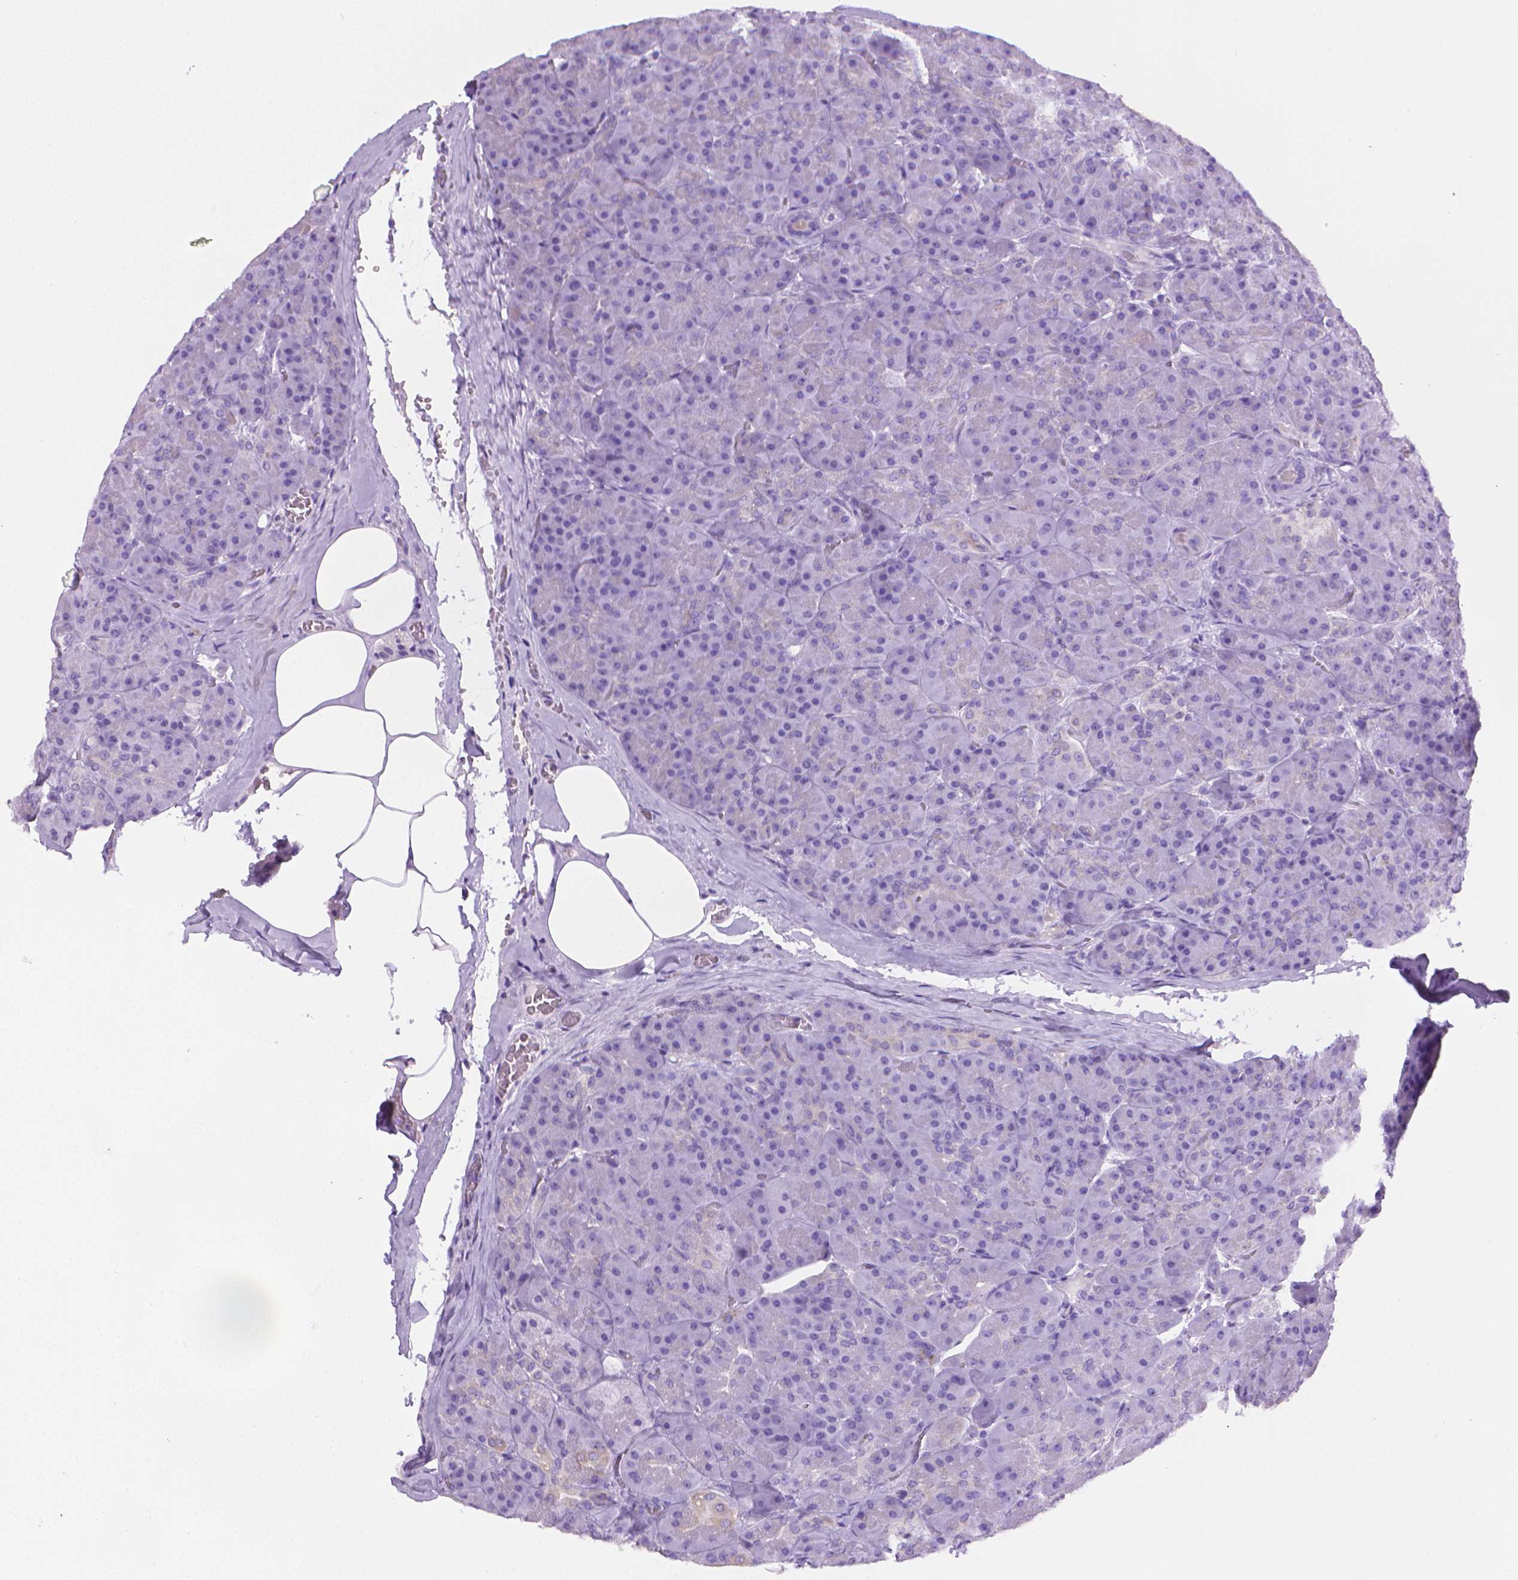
{"staining": {"intensity": "negative", "quantity": "none", "location": "none"}, "tissue": "pancreas", "cell_type": "Exocrine glandular cells", "image_type": "normal", "snomed": [{"axis": "morphology", "description": "Normal tissue, NOS"}, {"axis": "topography", "description": "Pancreas"}], "caption": "IHC histopathology image of benign pancreas stained for a protein (brown), which reveals no expression in exocrine glandular cells.", "gene": "PNMA2", "patient": {"sex": "male", "age": 57}}